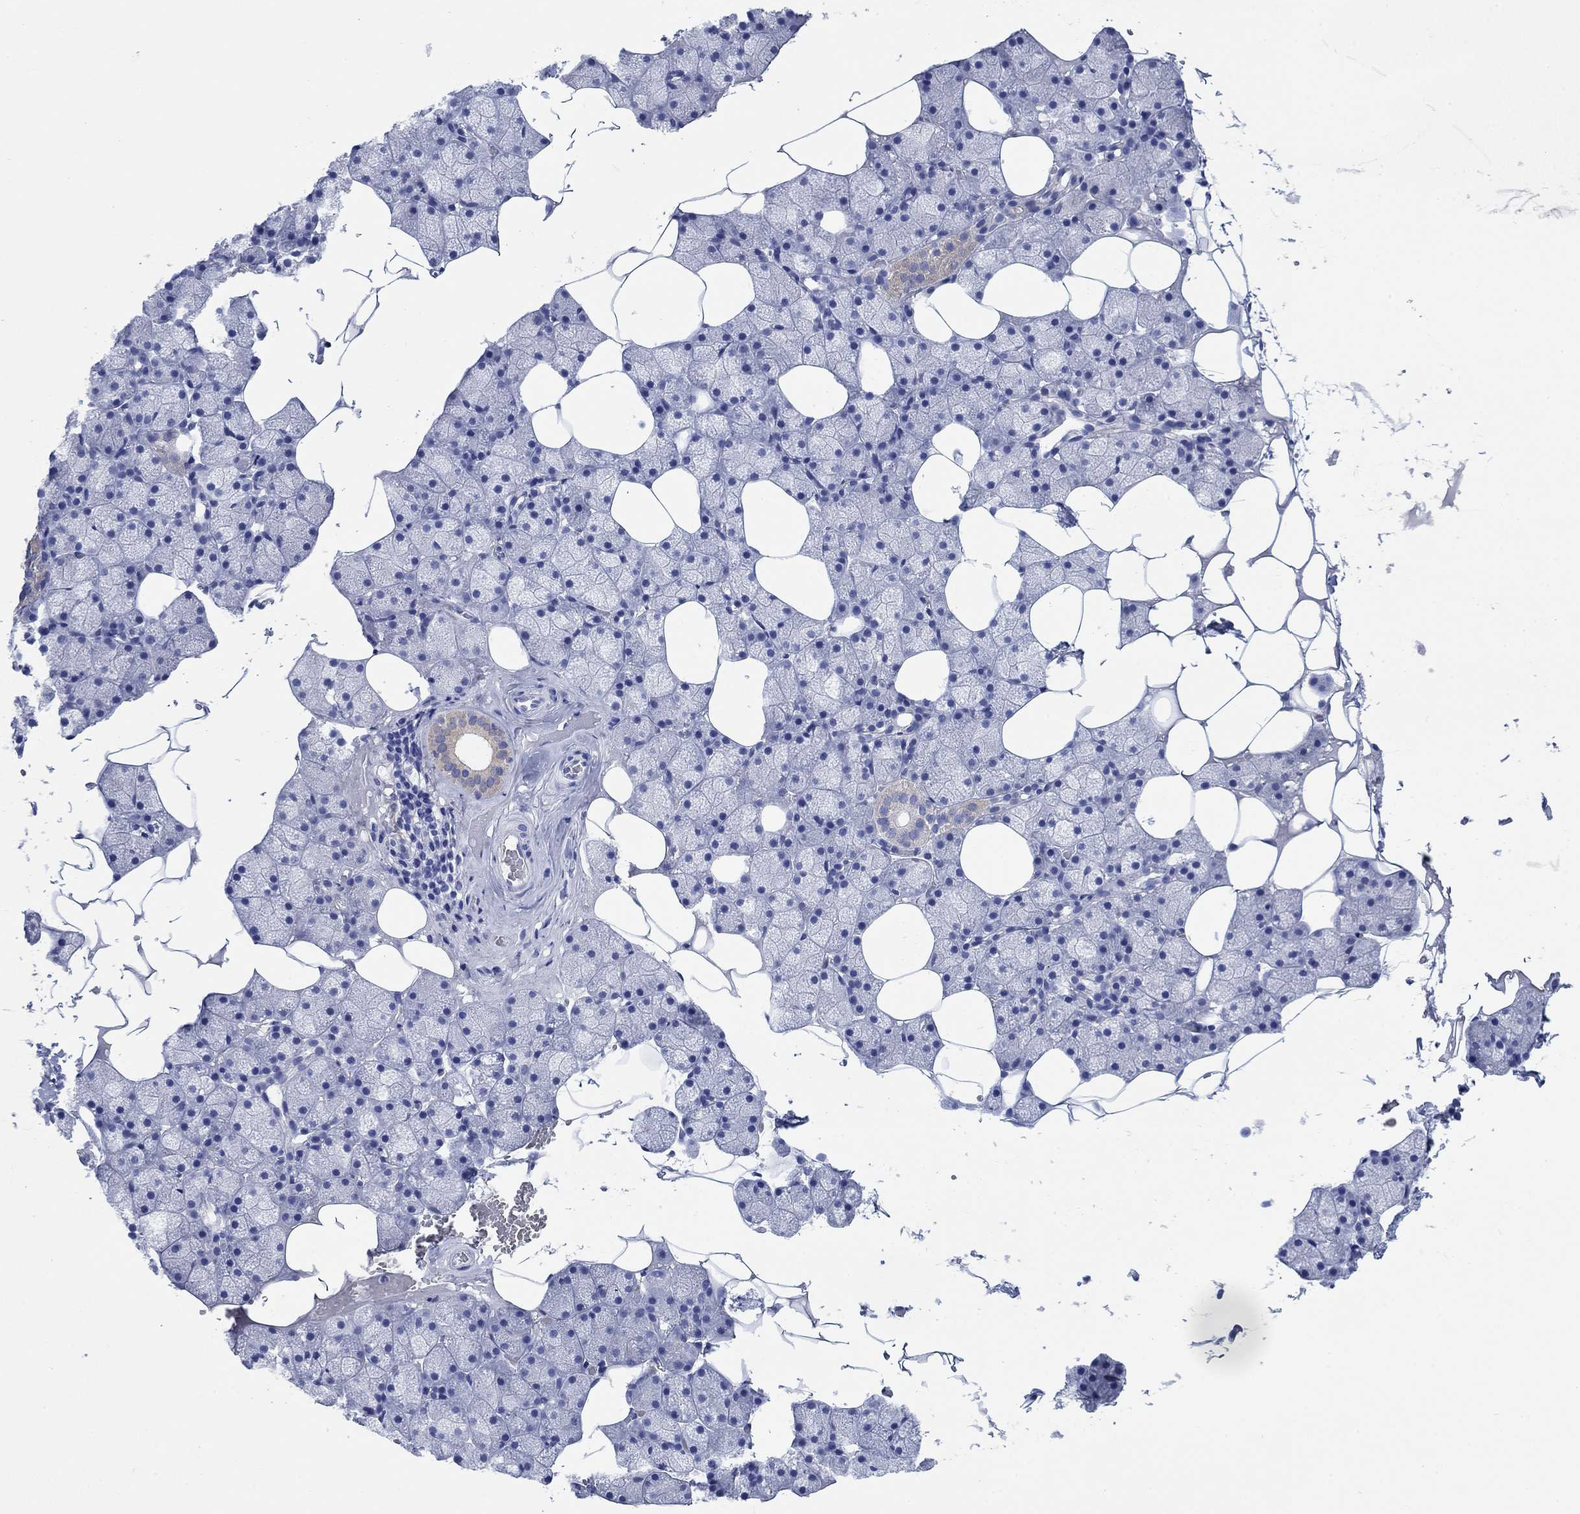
{"staining": {"intensity": "moderate", "quantity": "<25%", "location": "cytoplasmic/membranous"}, "tissue": "salivary gland", "cell_type": "Glandular cells", "image_type": "normal", "snomed": [{"axis": "morphology", "description": "Normal tissue, NOS"}, {"axis": "topography", "description": "Salivary gland"}], "caption": "Salivary gland stained for a protein demonstrates moderate cytoplasmic/membranous positivity in glandular cells.", "gene": "ENSG00000251537", "patient": {"sex": "male", "age": 38}}